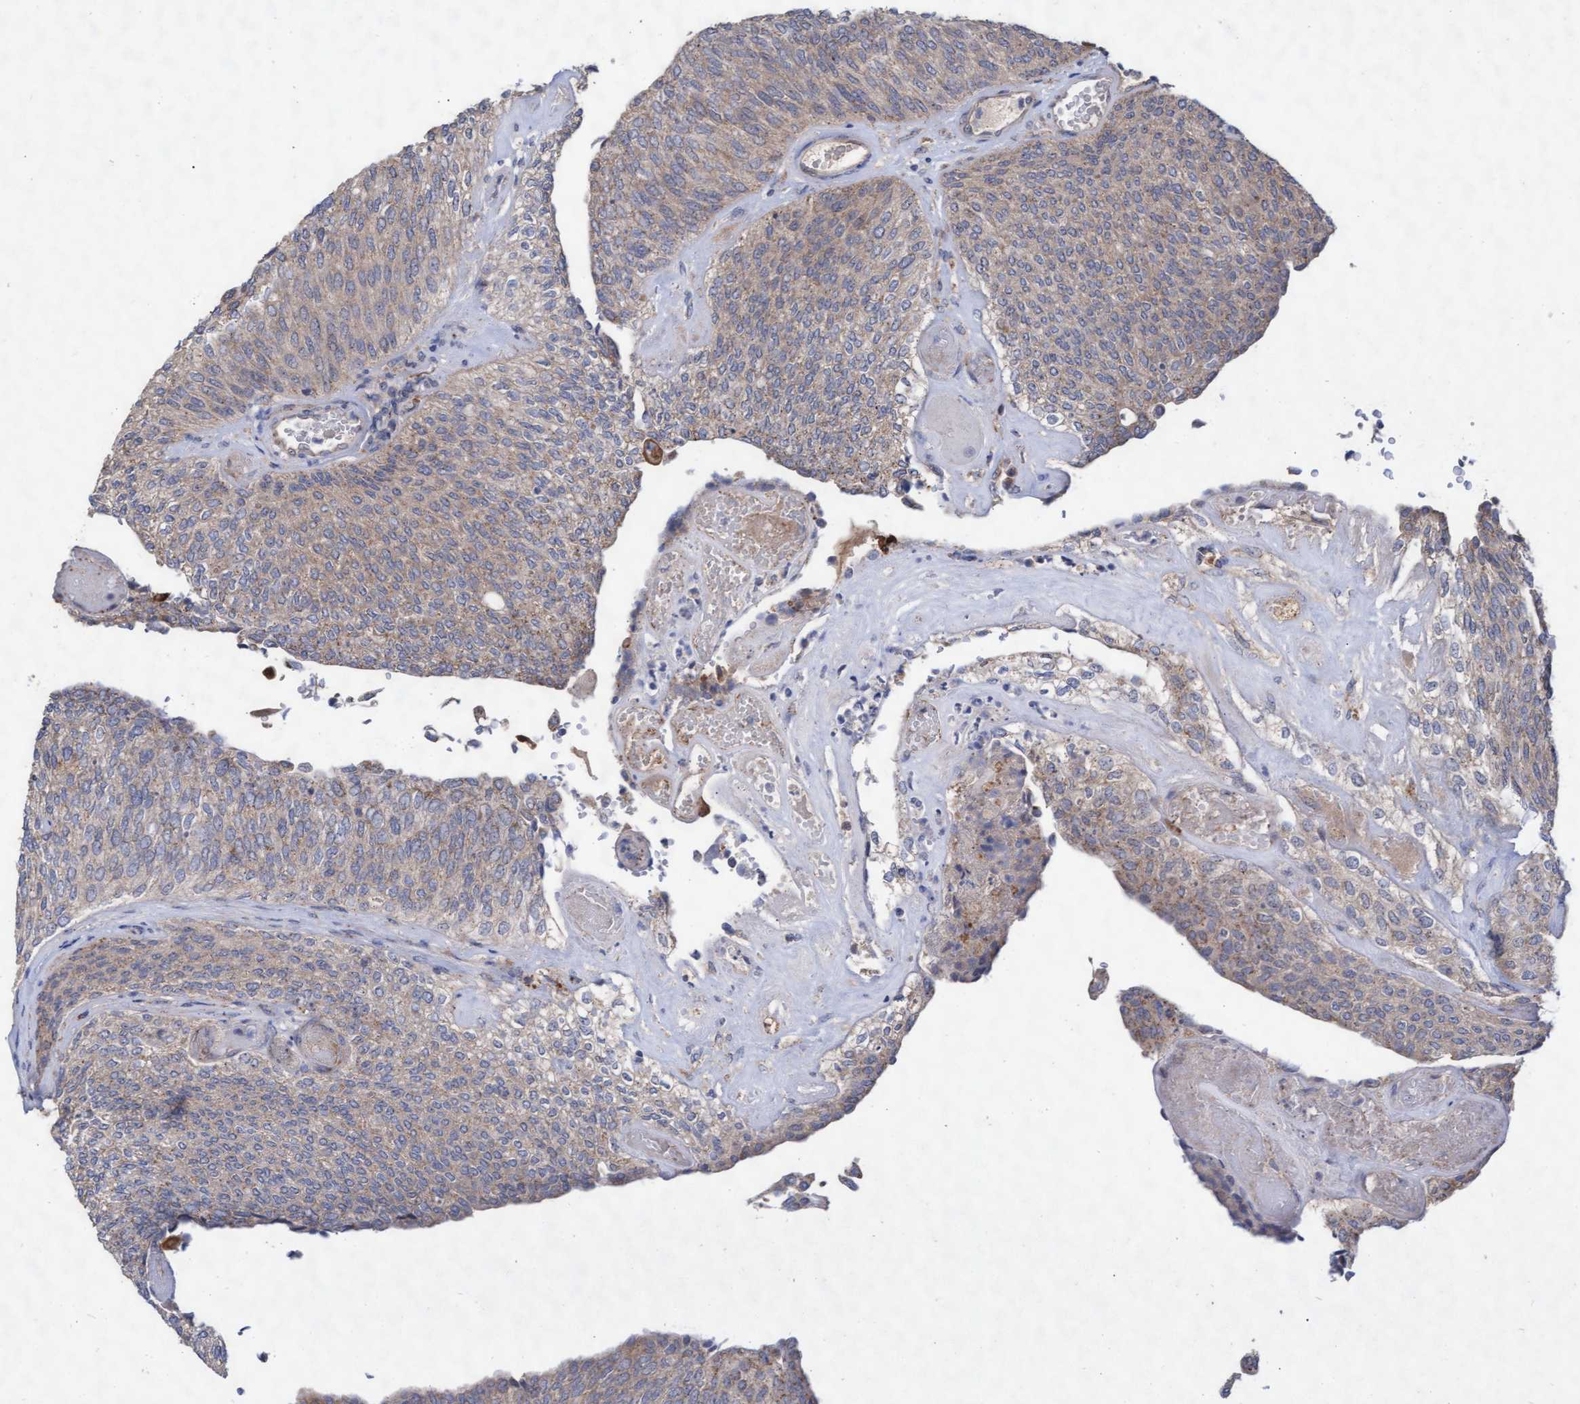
{"staining": {"intensity": "weak", "quantity": "25%-75%", "location": "cytoplasmic/membranous"}, "tissue": "urothelial cancer", "cell_type": "Tumor cells", "image_type": "cancer", "snomed": [{"axis": "morphology", "description": "Urothelial carcinoma, Low grade"}, {"axis": "topography", "description": "Urinary bladder"}], "caption": "Immunohistochemistry (IHC) of human urothelial cancer reveals low levels of weak cytoplasmic/membranous positivity in about 25%-75% of tumor cells. (brown staining indicates protein expression, while blue staining denotes nuclei).", "gene": "ABCF2", "patient": {"sex": "female", "age": 79}}